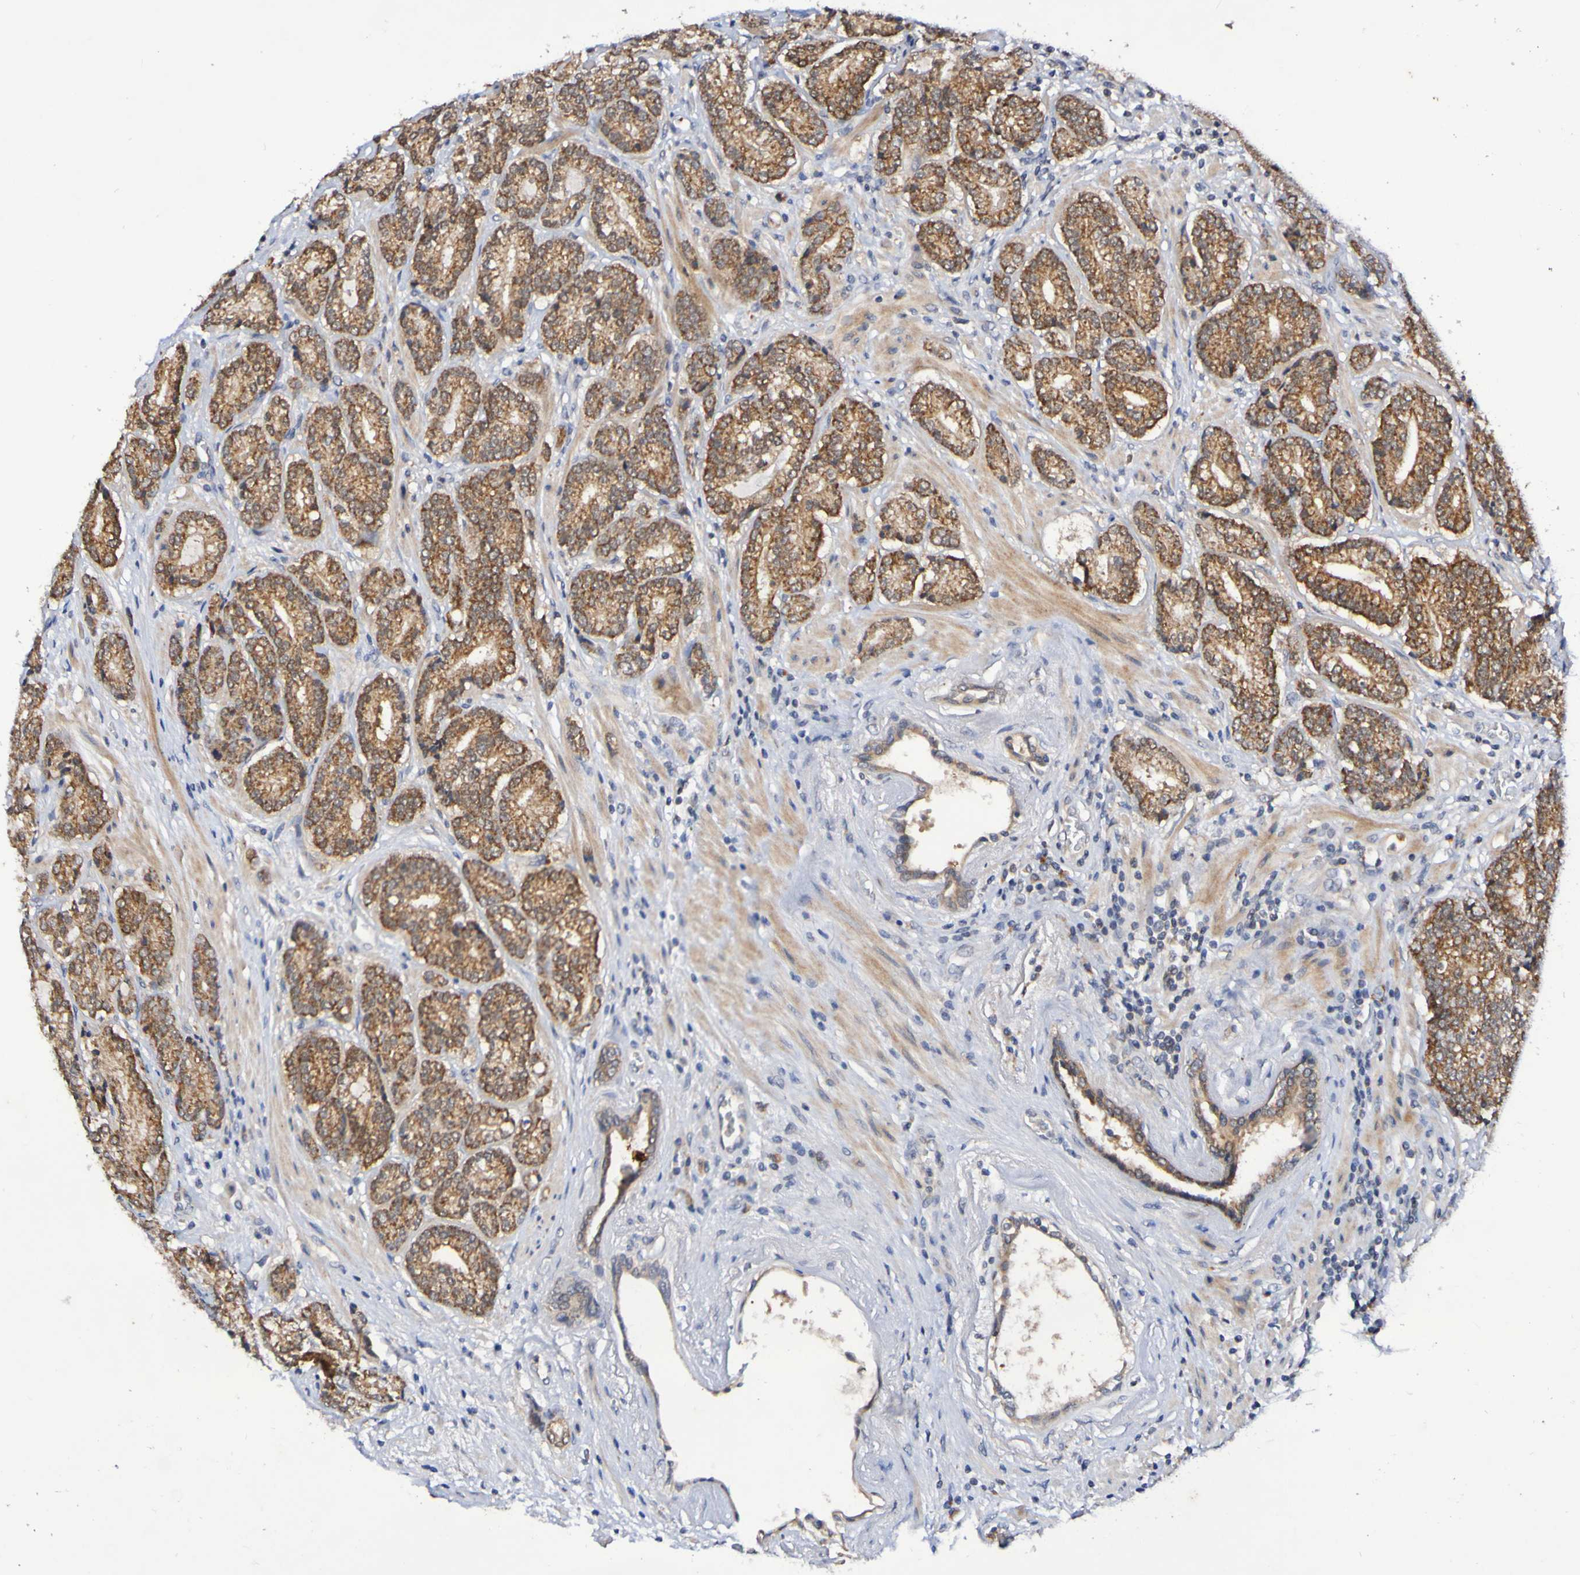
{"staining": {"intensity": "strong", "quantity": "25%-75%", "location": "cytoplasmic/membranous"}, "tissue": "prostate cancer", "cell_type": "Tumor cells", "image_type": "cancer", "snomed": [{"axis": "morphology", "description": "Adenocarcinoma, High grade"}, {"axis": "topography", "description": "Prostate"}], "caption": "The histopathology image exhibits a brown stain indicating the presence of a protein in the cytoplasmic/membranous of tumor cells in prostate high-grade adenocarcinoma. (brown staining indicates protein expression, while blue staining denotes nuclei).", "gene": "PTP4A2", "patient": {"sex": "male", "age": 61}}